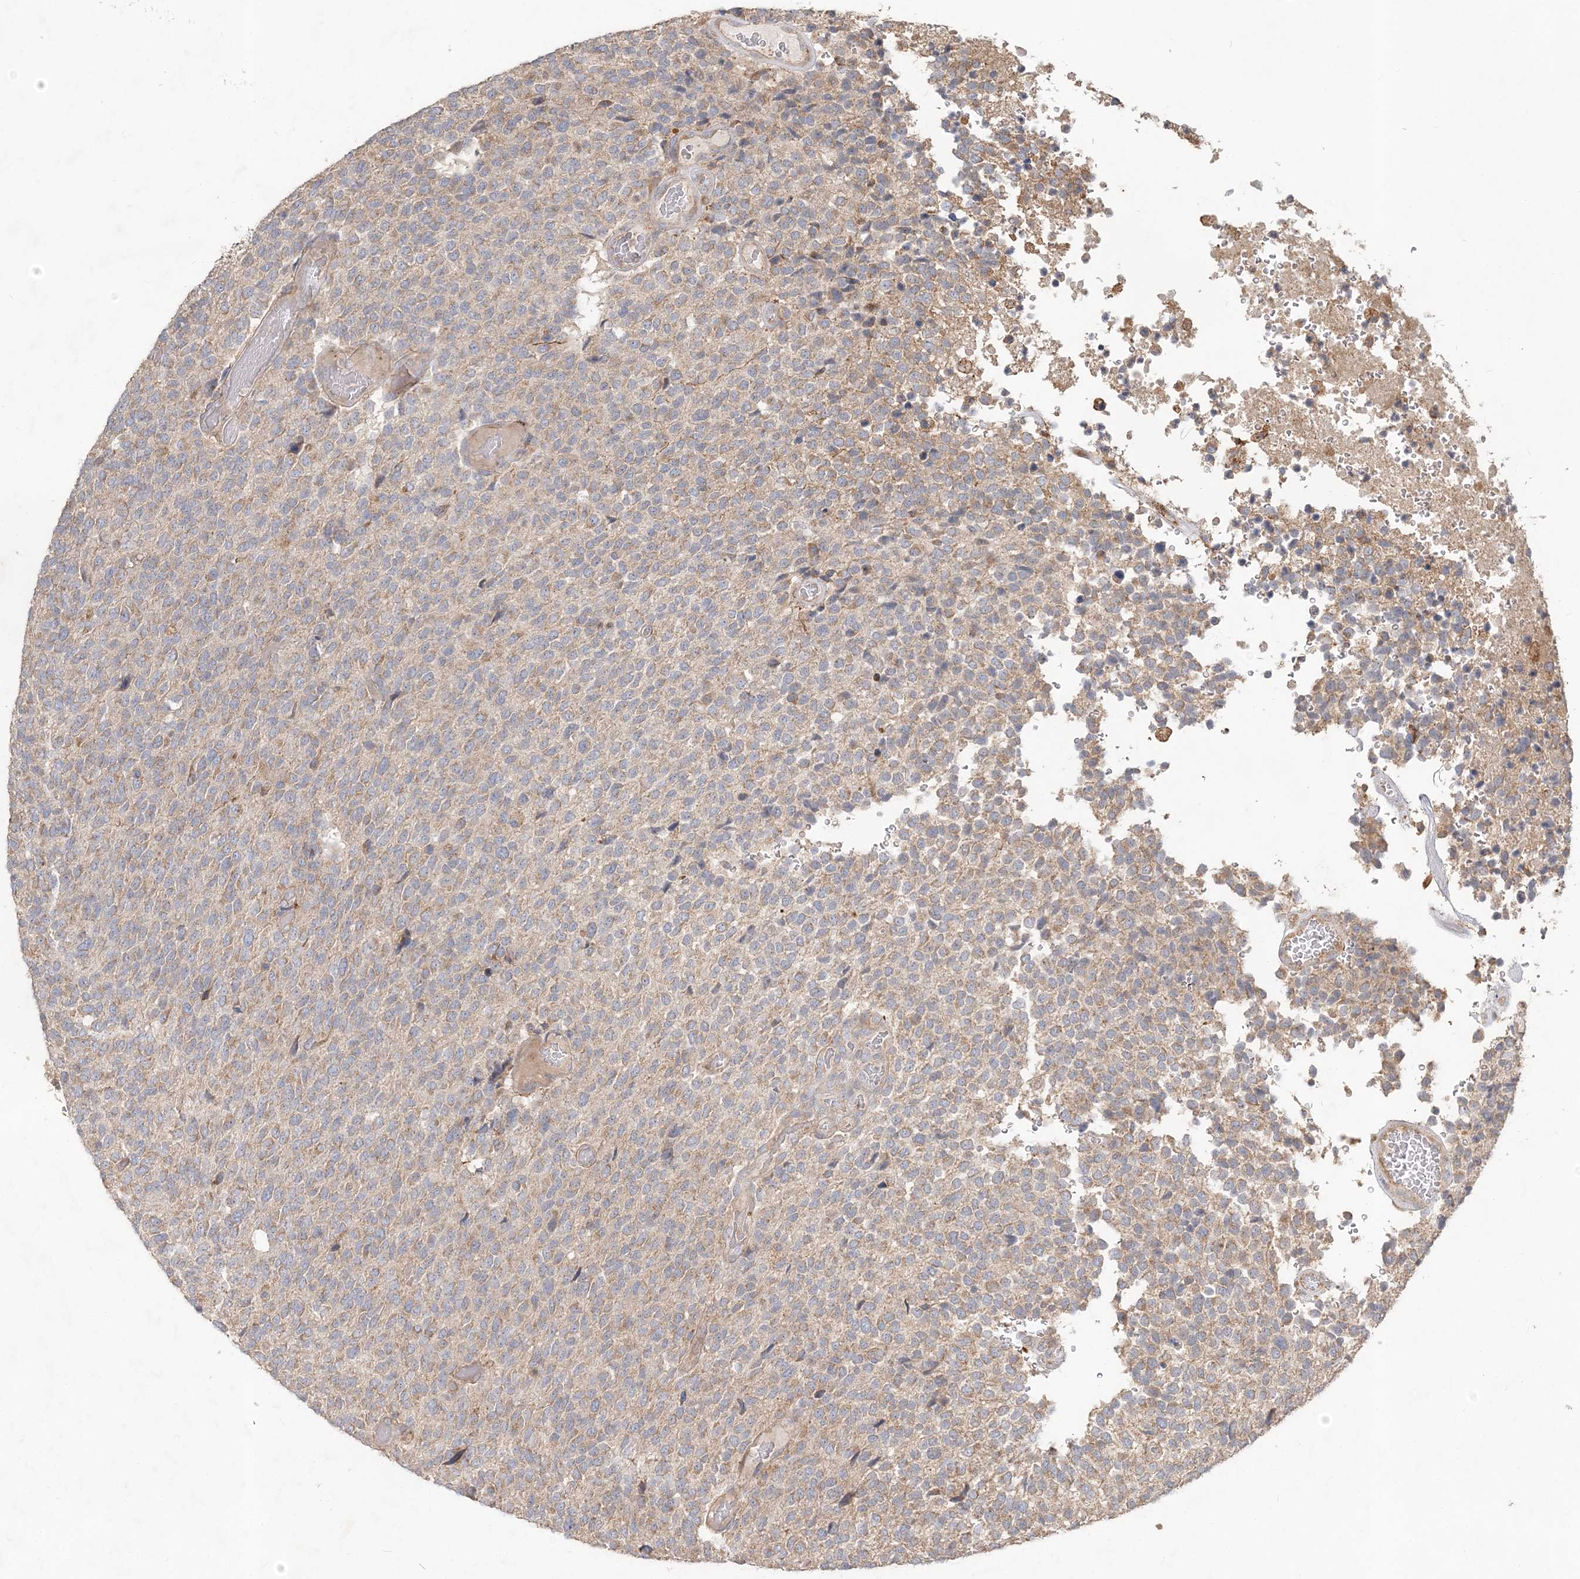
{"staining": {"intensity": "negative", "quantity": "none", "location": "none"}, "tissue": "glioma", "cell_type": "Tumor cells", "image_type": "cancer", "snomed": [{"axis": "morphology", "description": "Glioma, malignant, High grade"}, {"axis": "topography", "description": "pancreas cauda"}], "caption": "An IHC histopathology image of glioma is shown. There is no staining in tumor cells of glioma.", "gene": "RAB14", "patient": {"sex": "male", "age": 60}}